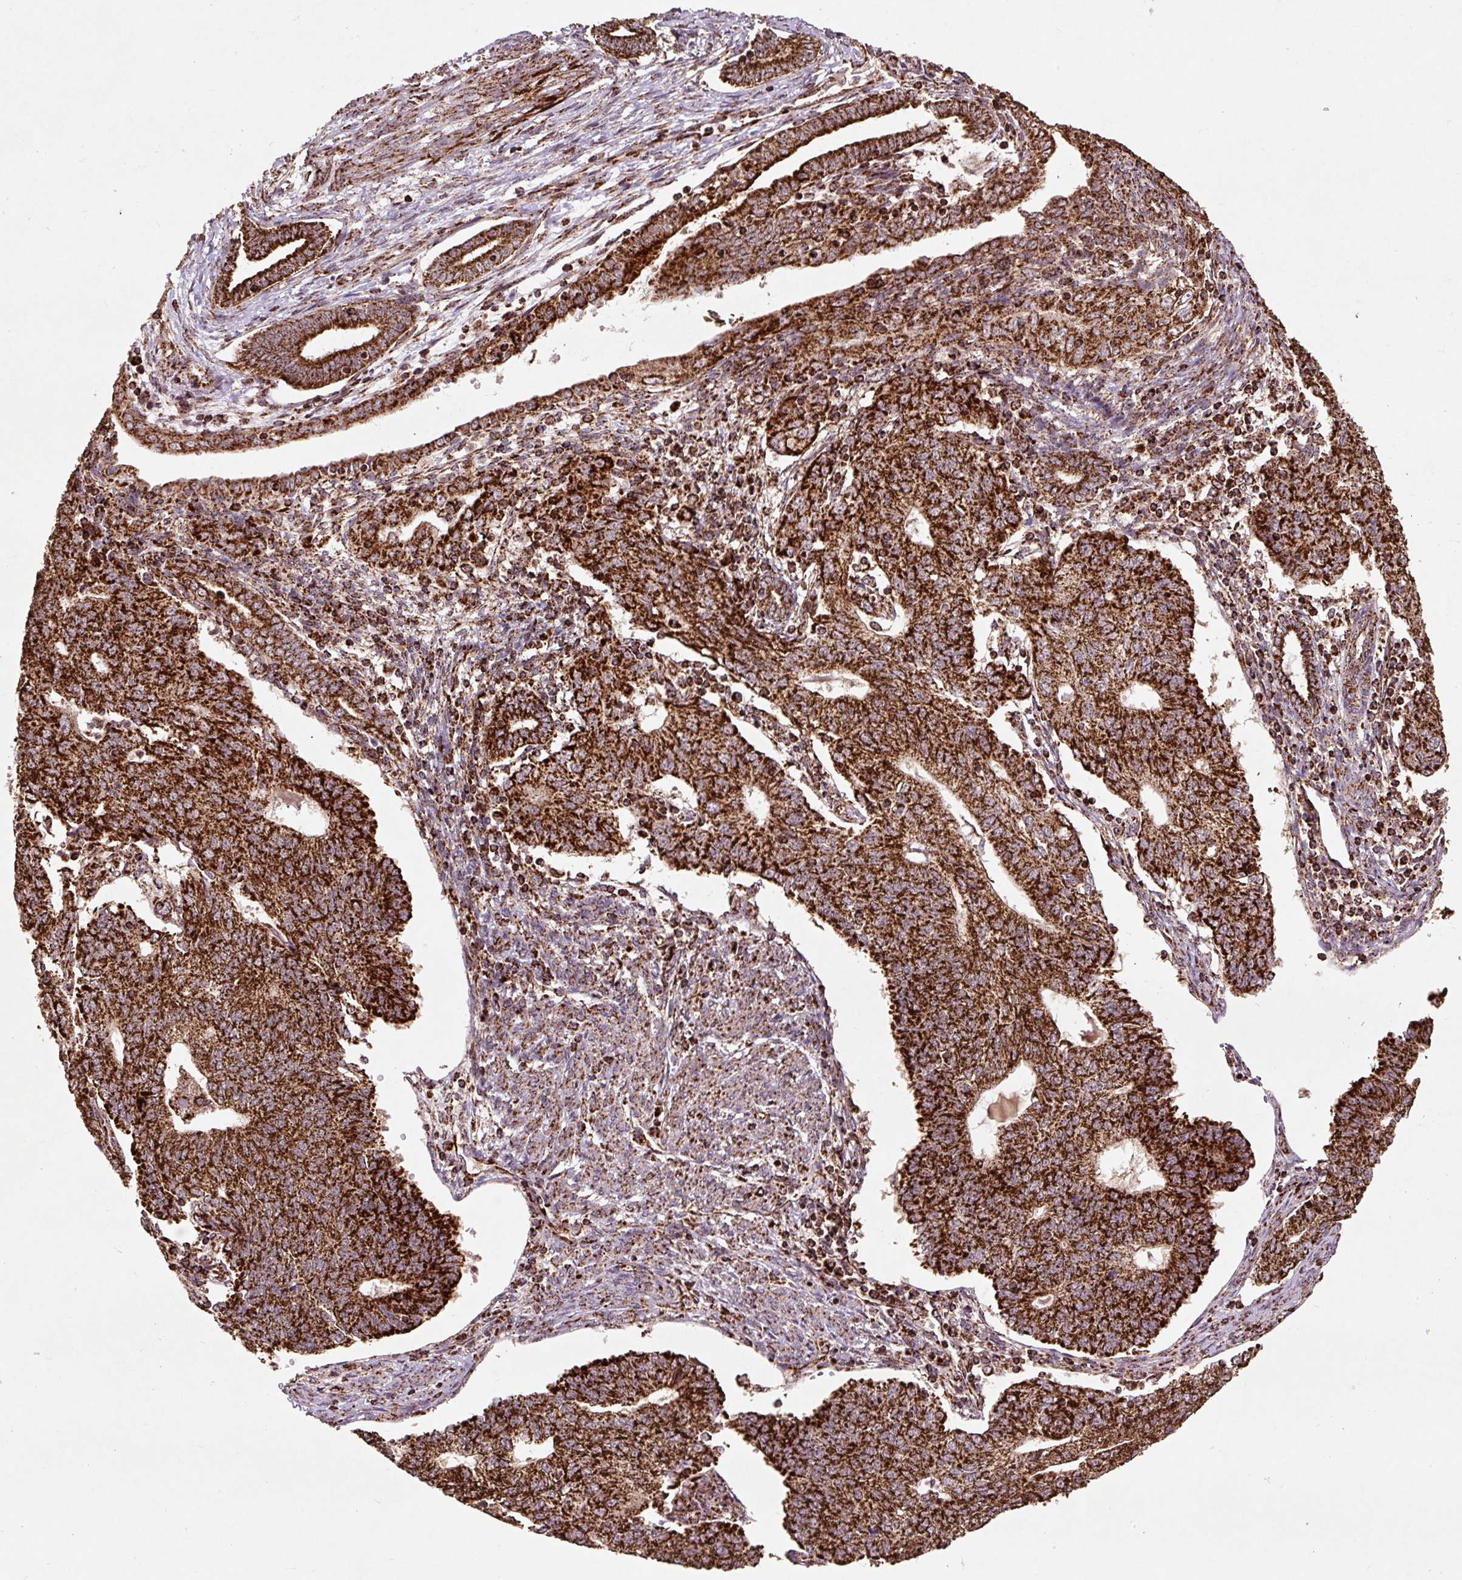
{"staining": {"intensity": "strong", "quantity": ">75%", "location": "cytoplasmic/membranous"}, "tissue": "endometrial cancer", "cell_type": "Tumor cells", "image_type": "cancer", "snomed": [{"axis": "morphology", "description": "Adenocarcinoma, NOS"}, {"axis": "topography", "description": "Endometrium"}], "caption": "Tumor cells display high levels of strong cytoplasmic/membranous expression in about >75% of cells in human adenocarcinoma (endometrial).", "gene": "ATP5F1A", "patient": {"sex": "female", "age": 56}}